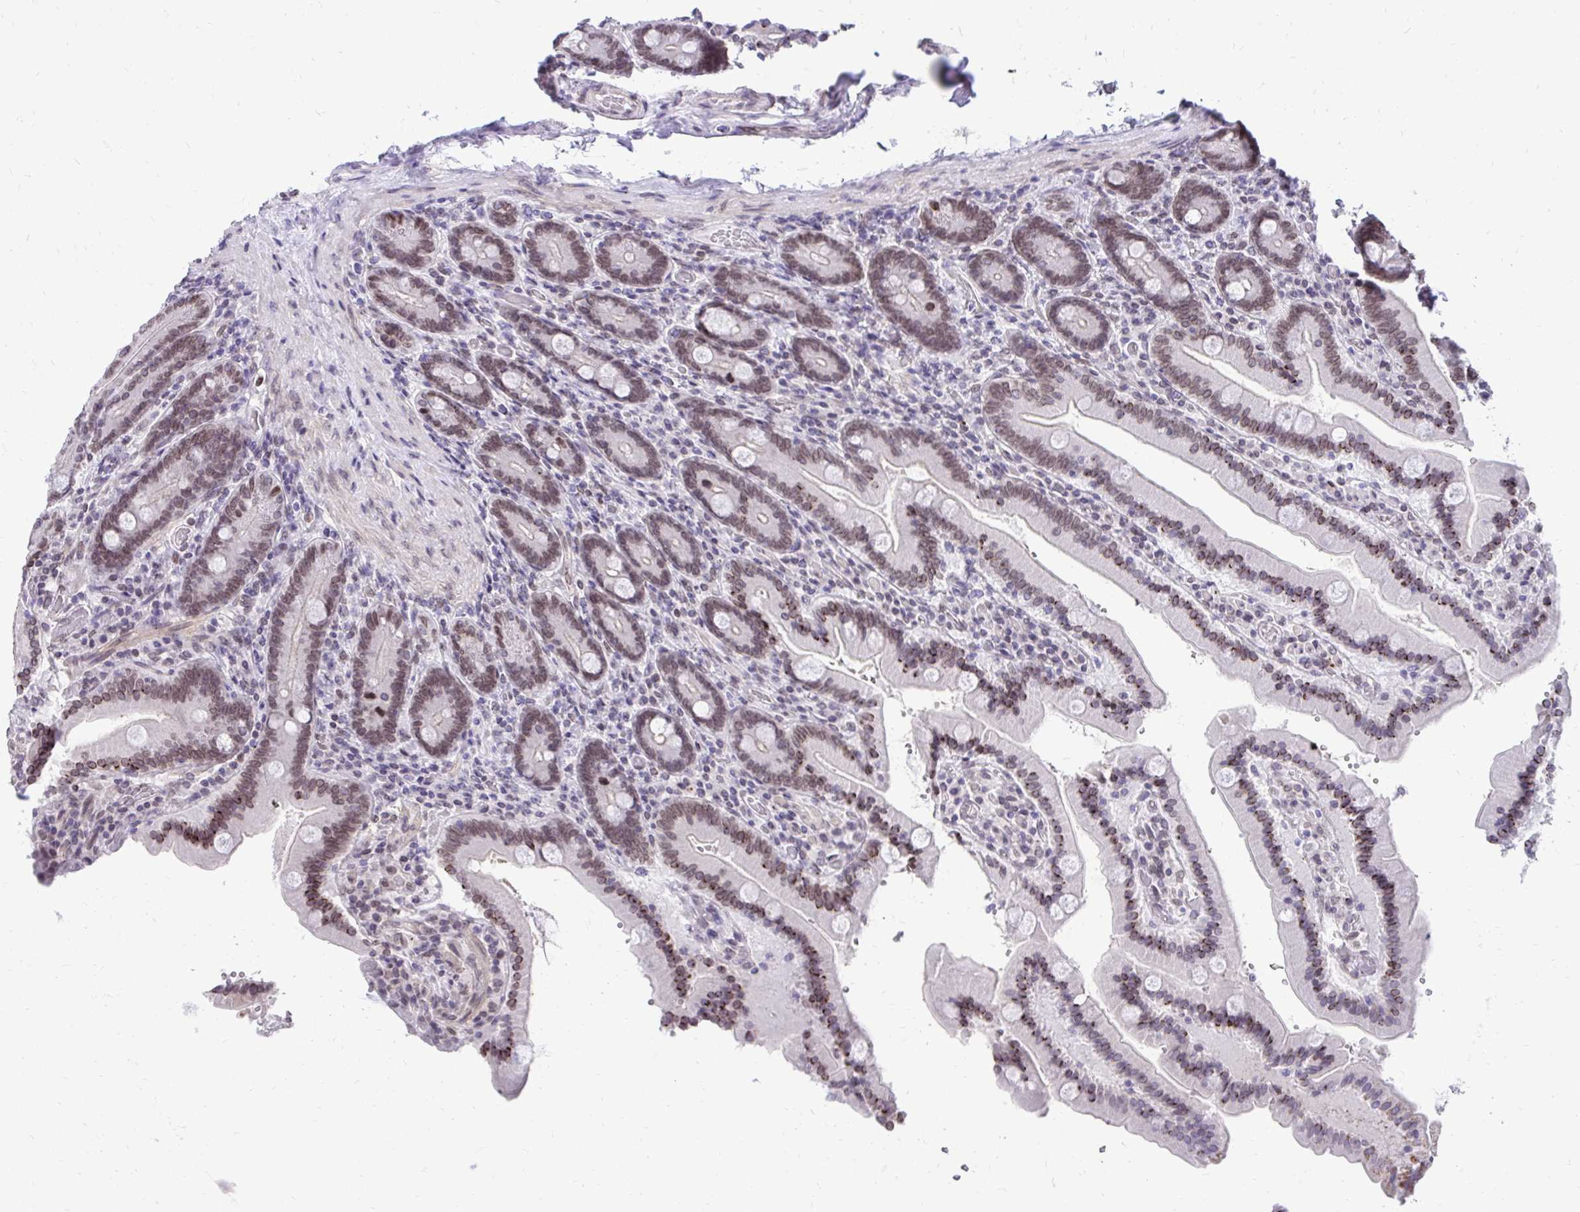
{"staining": {"intensity": "moderate", "quantity": "25%-75%", "location": "nuclear"}, "tissue": "duodenum", "cell_type": "Glandular cells", "image_type": "normal", "snomed": [{"axis": "morphology", "description": "Normal tissue, NOS"}, {"axis": "topography", "description": "Duodenum"}], "caption": "The photomicrograph exhibits staining of normal duodenum, revealing moderate nuclear protein positivity (brown color) within glandular cells. (DAB (3,3'-diaminobenzidine) IHC, brown staining for protein, blue staining for nuclei).", "gene": "BANF1", "patient": {"sex": "female", "age": 62}}